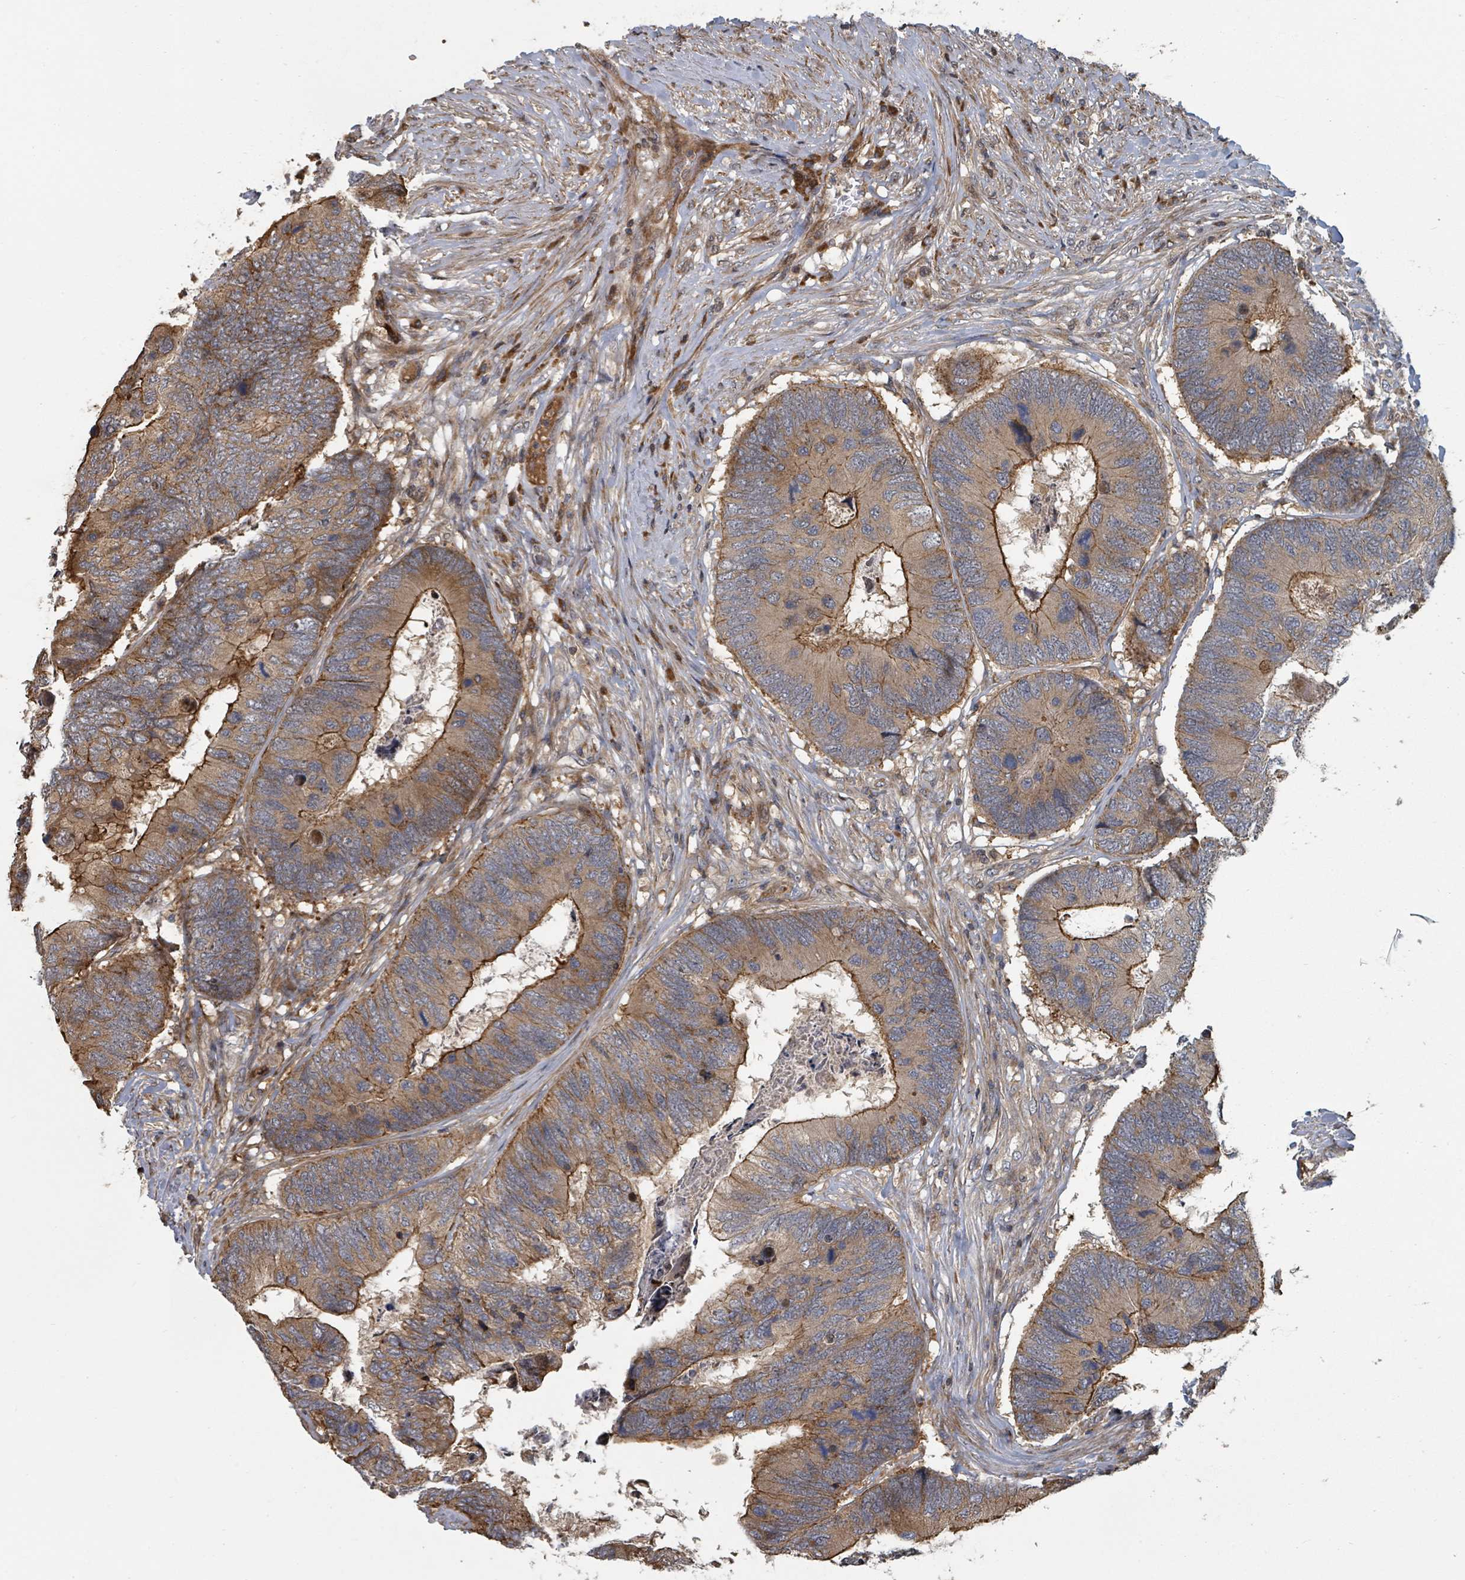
{"staining": {"intensity": "strong", "quantity": ">75%", "location": "cytoplasmic/membranous"}, "tissue": "colorectal cancer", "cell_type": "Tumor cells", "image_type": "cancer", "snomed": [{"axis": "morphology", "description": "Adenocarcinoma, NOS"}, {"axis": "topography", "description": "Colon"}], "caption": "Immunohistochemical staining of colorectal adenocarcinoma demonstrates high levels of strong cytoplasmic/membranous positivity in about >75% of tumor cells. (Stains: DAB in brown, nuclei in blue, Microscopy: brightfield microscopy at high magnification).", "gene": "DPM1", "patient": {"sex": "female", "age": 67}}